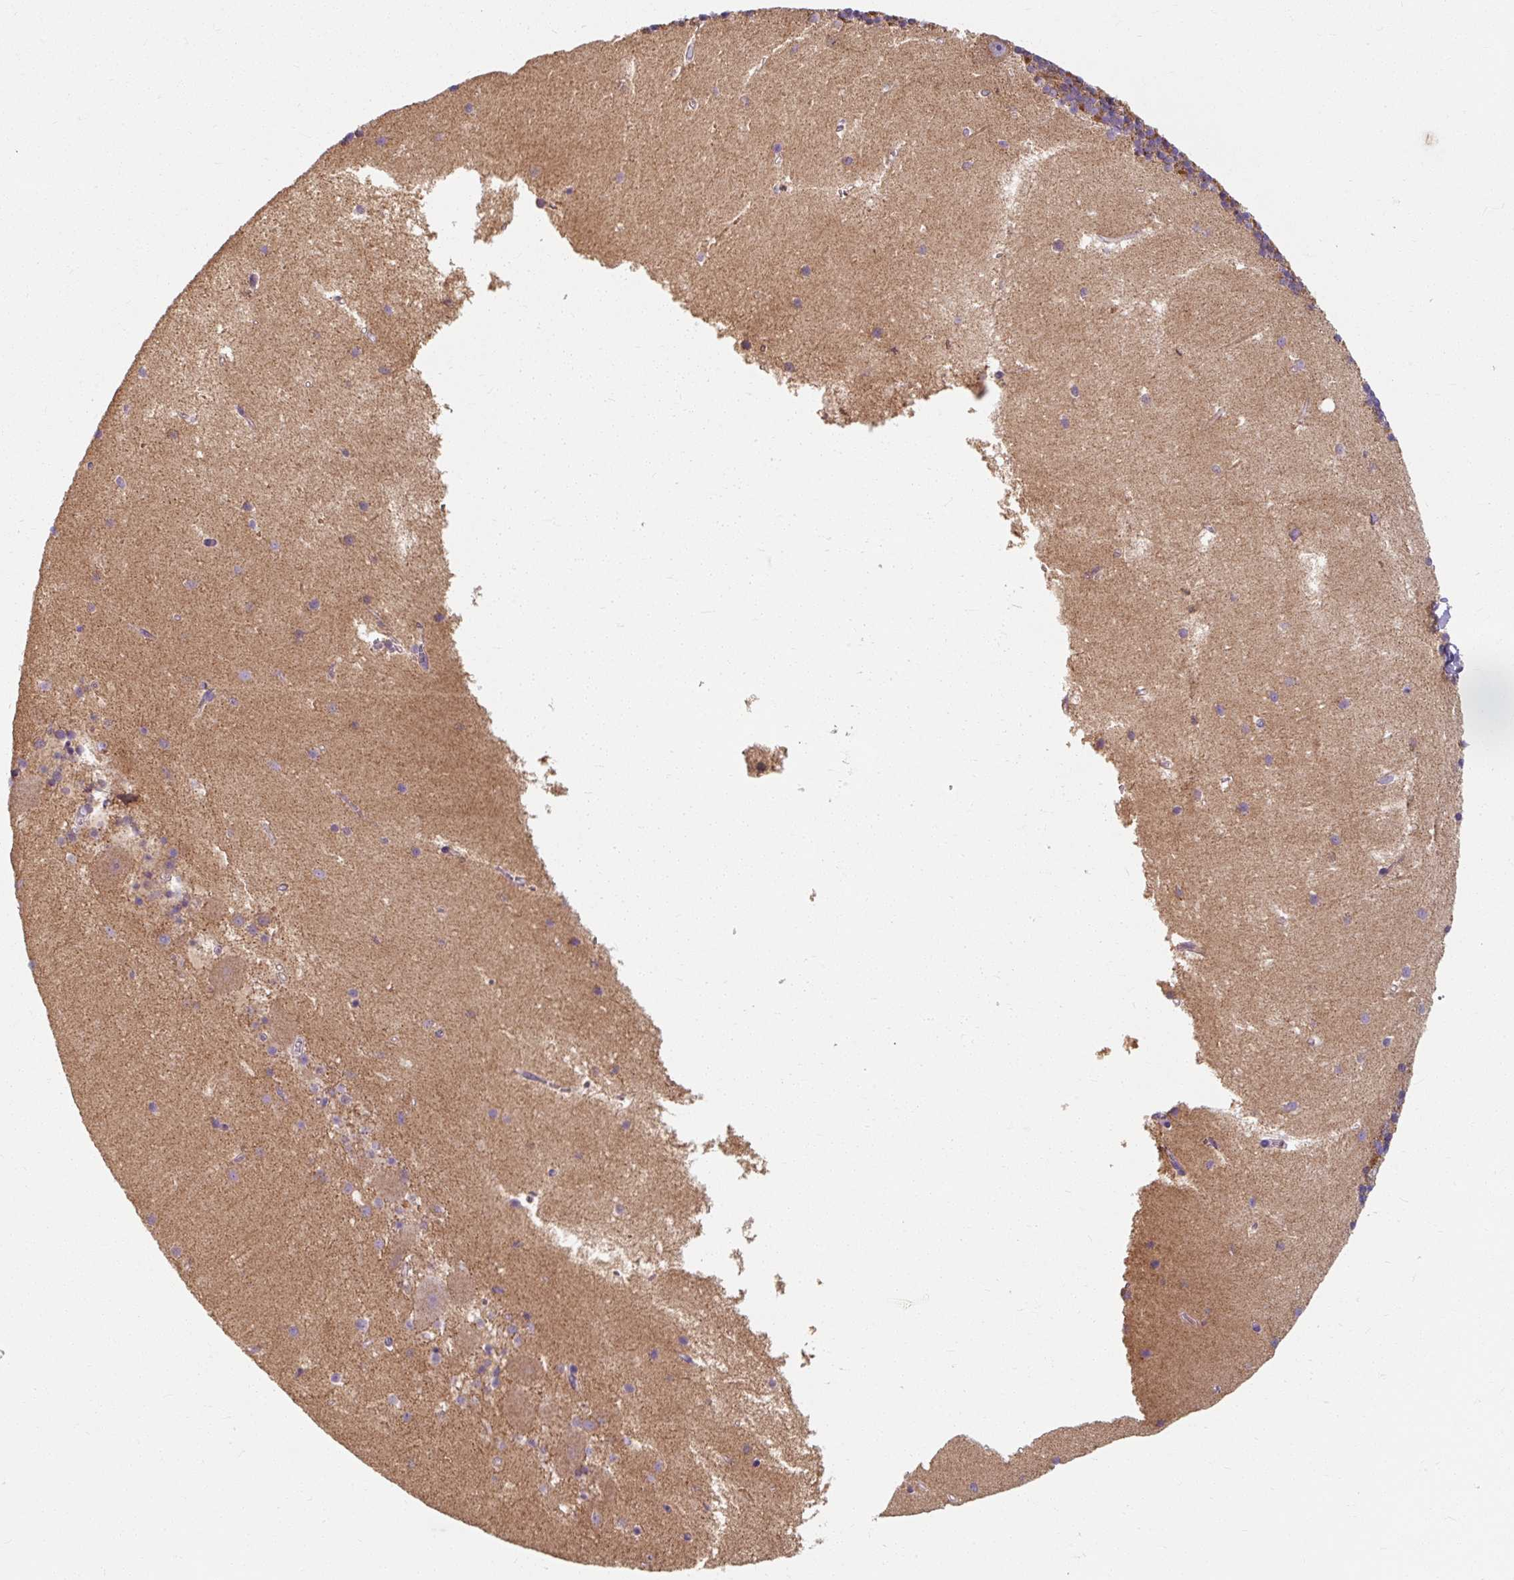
{"staining": {"intensity": "moderate", "quantity": ">75%", "location": "cytoplasmic/membranous"}, "tissue": "cerebellum", "cell_type": "Cells in granular layer", "image_type": "normal", "snomed": [{"axis": "morphology", "description": "Normal tissue, NOS"}, {"axis": "topography", "description": "Cerebellum"}], "caption": "Brown immunohistochemical staining in benign cerebellum shows moderate cytoplasmic/membranous positivity in about >75% of cells in granular layer. (DAB (3,3'-diaminobenzidine) = brown stain, brightfield microscopy at high magnification).", "gene": "TSEN54", "patient": {"sex": "male", "age": 54}}